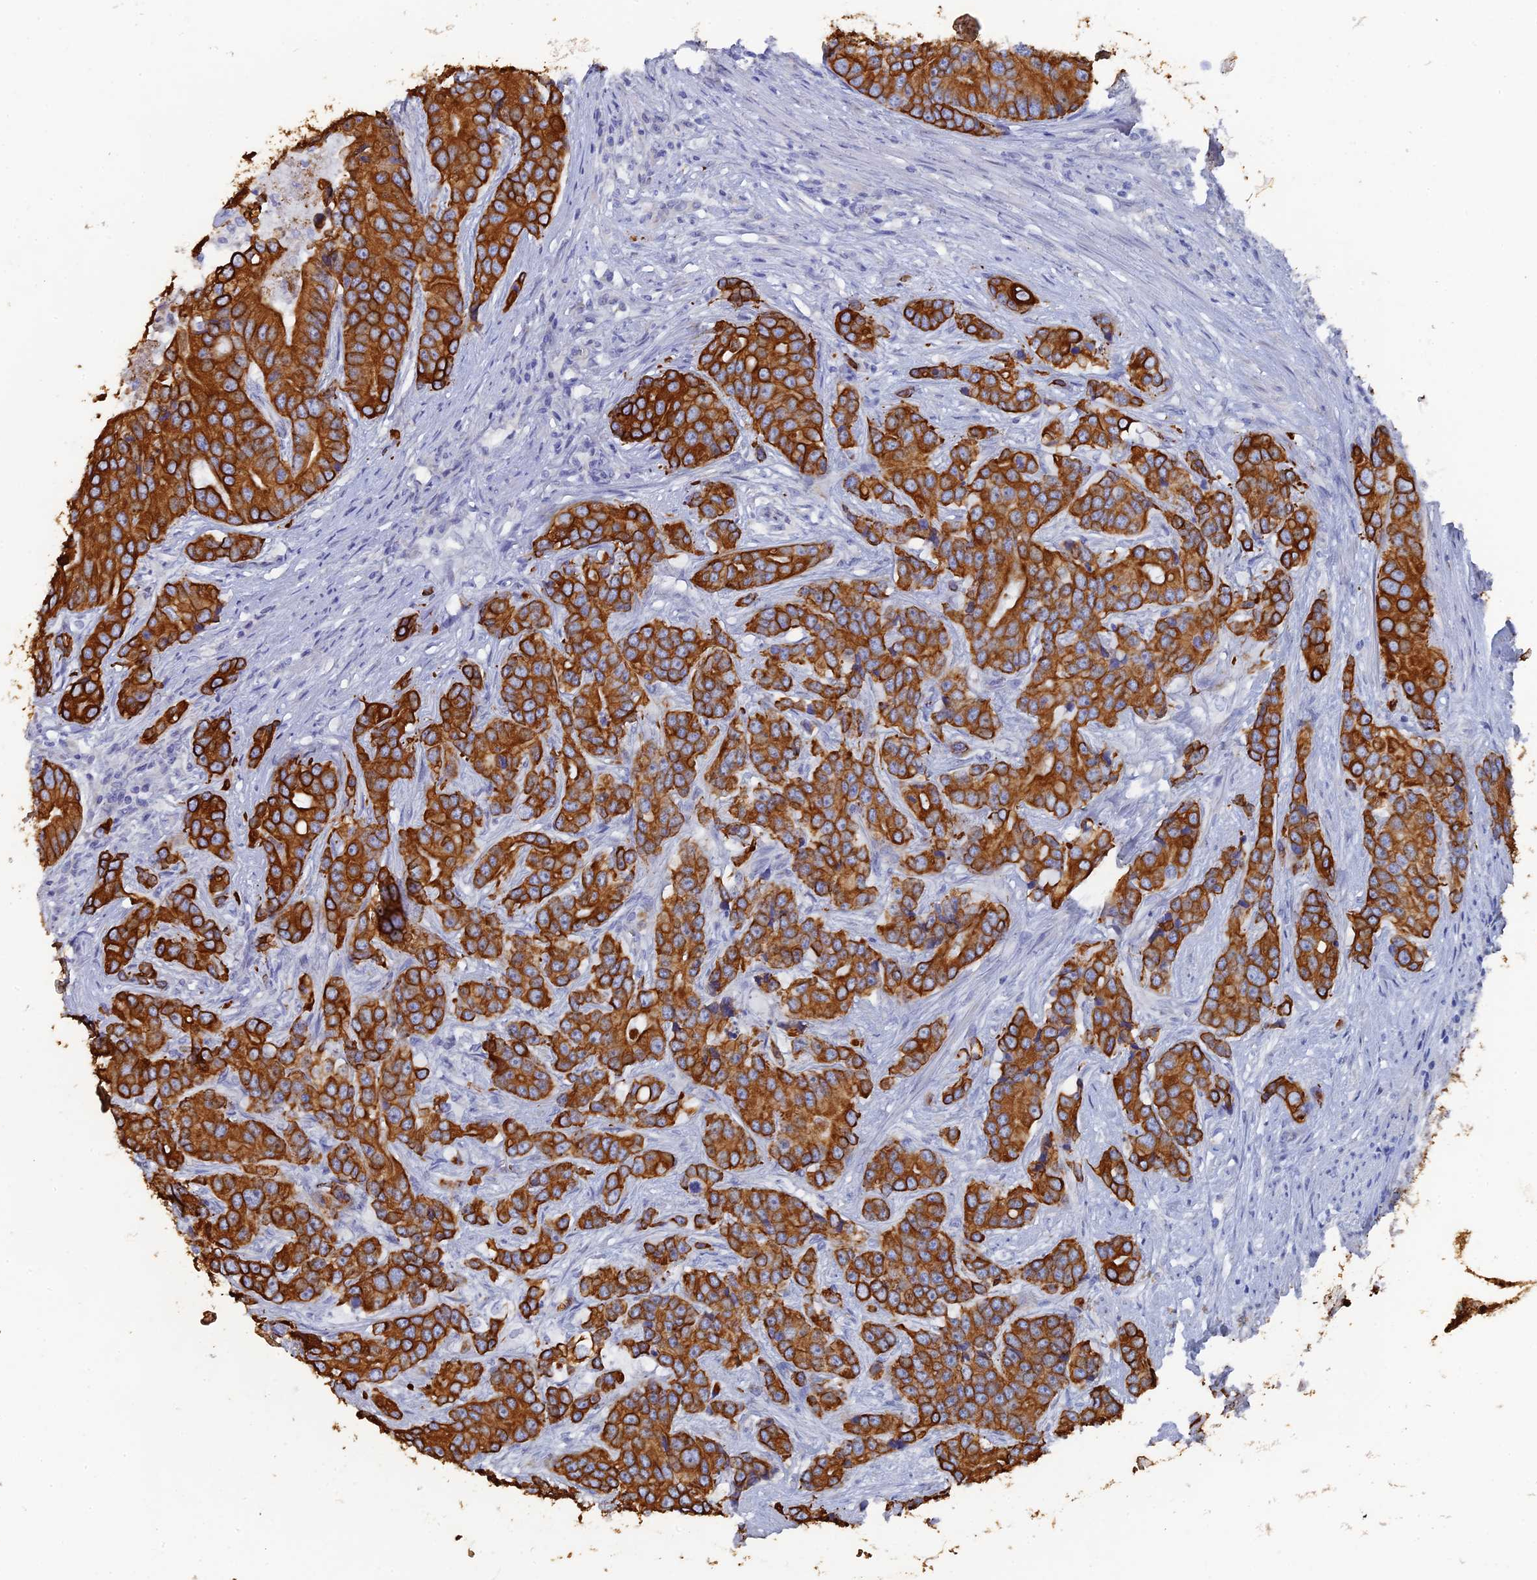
{"staining": {"intensity": "strong", "quantity": ">75%", "location": "cytoplasmic/membranous"}, "tissue": "prostate cancer", "cell_type": "Tumor cells", "image_type": "cancer", "snomed": [{"axis": "morphology", "description": "Adenocarcinoma, High grade"}, {"axis": "topography", "description": "Prostate"}], "caption": "IHC (DAB) staining of human high-grade adenocarcinoma (prostate) reveals strong cytoplasmic/membranous protein positivity in approximately >75% of tumor cells.", "gene": "SRFBP1", "patient": {"sex": "male", "age": 62}}